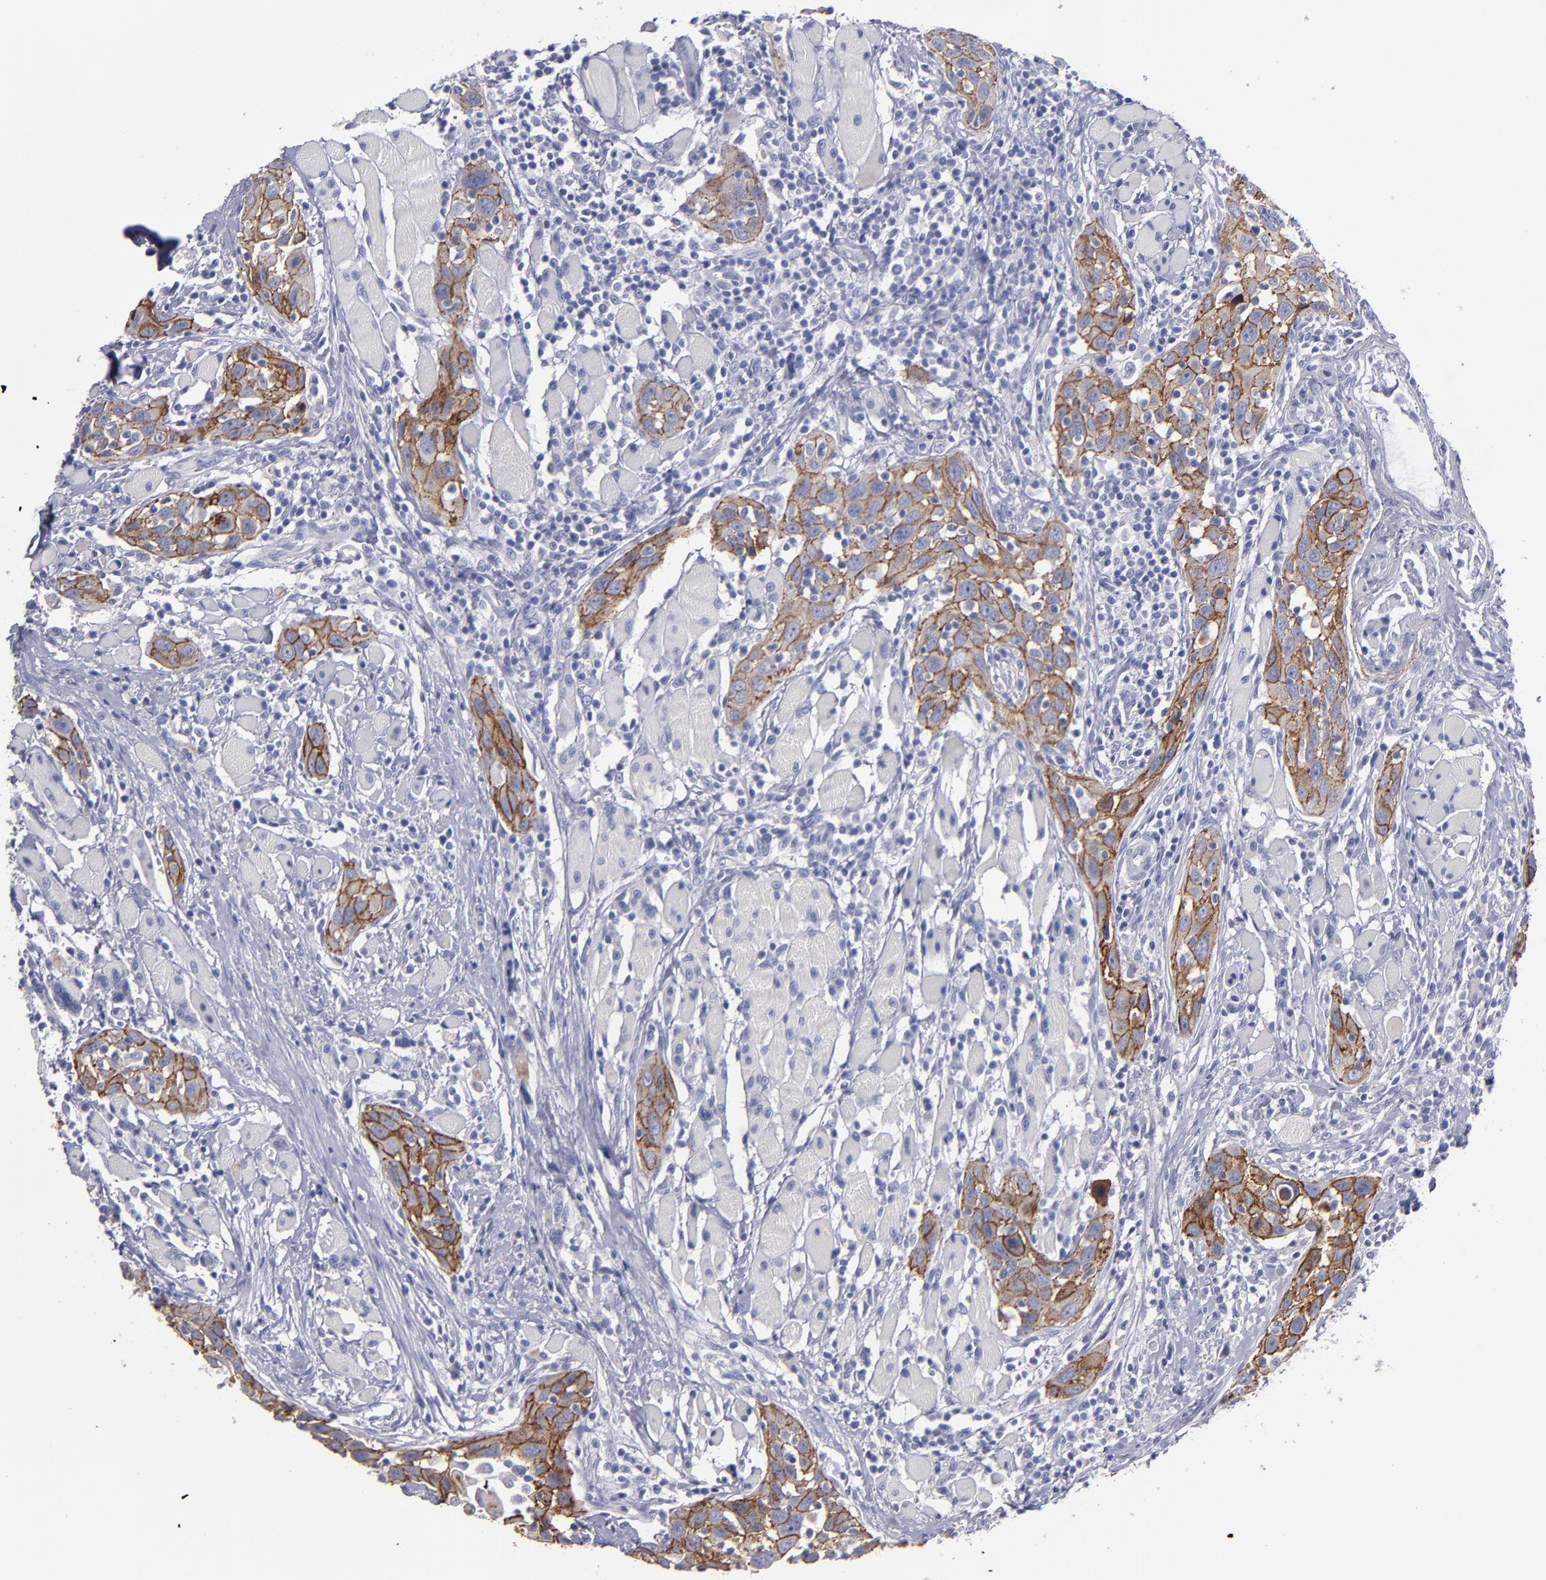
{"staining": {"intensity": "moderate", "quantity": ">75%", "location": "cytoplasmic/membranous"}, "tissue": "head and neck cancer", "cell_type": "Tumor cells", "image_type": "cancer", "snomed": [{"axis": "morphology", "description": "Squamous cell carcinoma, NOS"}, {"axis": "topography", "description": "Oral tissue"}, {"axis": "topography", "description": "Head-Neck"}], "caption": "A medium amount of moderate cytoplasmic/membranous staining is identified in approximately >75% of tumor cells in head and neck squamous cell carcinoma tissue.", "gene": "CDH3", "patient": {"sex": "female", "age": 50}}